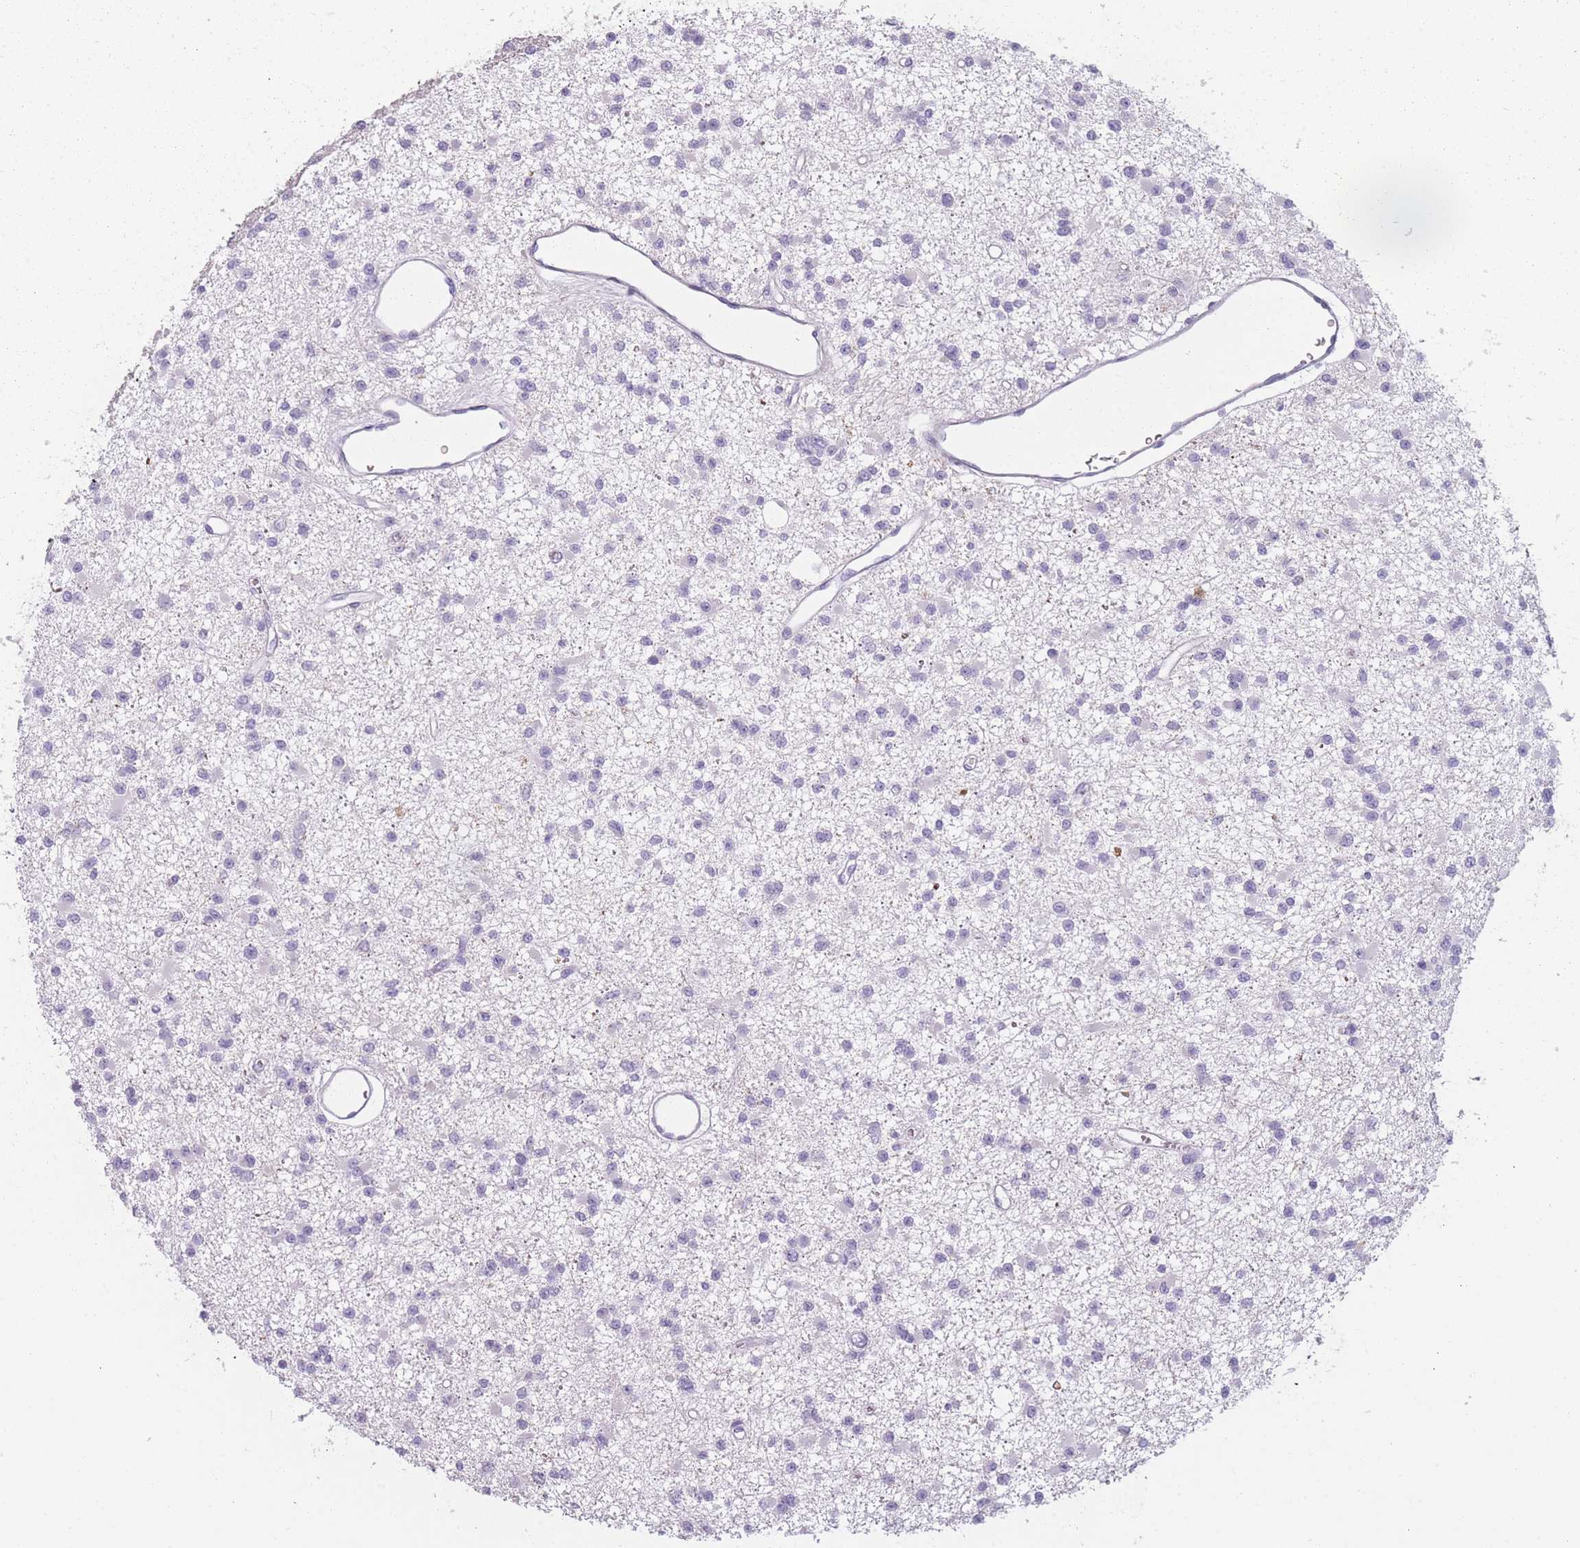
{"staining": {"intensity": "negative", "quantity": "none", "location": "none"}, "tissue": "glioma", "cell_type": "Tumor cells", "image_type": "cancer", "snomed": [{"axis": "morphology", "description": "Glioma, malignant, Low grade"}, {"axis": "topography", "description": "Brain"}], "caption": "This is a micrograph of immunohistochemistry staining of malignant low-grade glioma, which shows no expression in tumor cells.", "gene": "PPFIA3", "patient": {"sex": "female", "age": 22}}